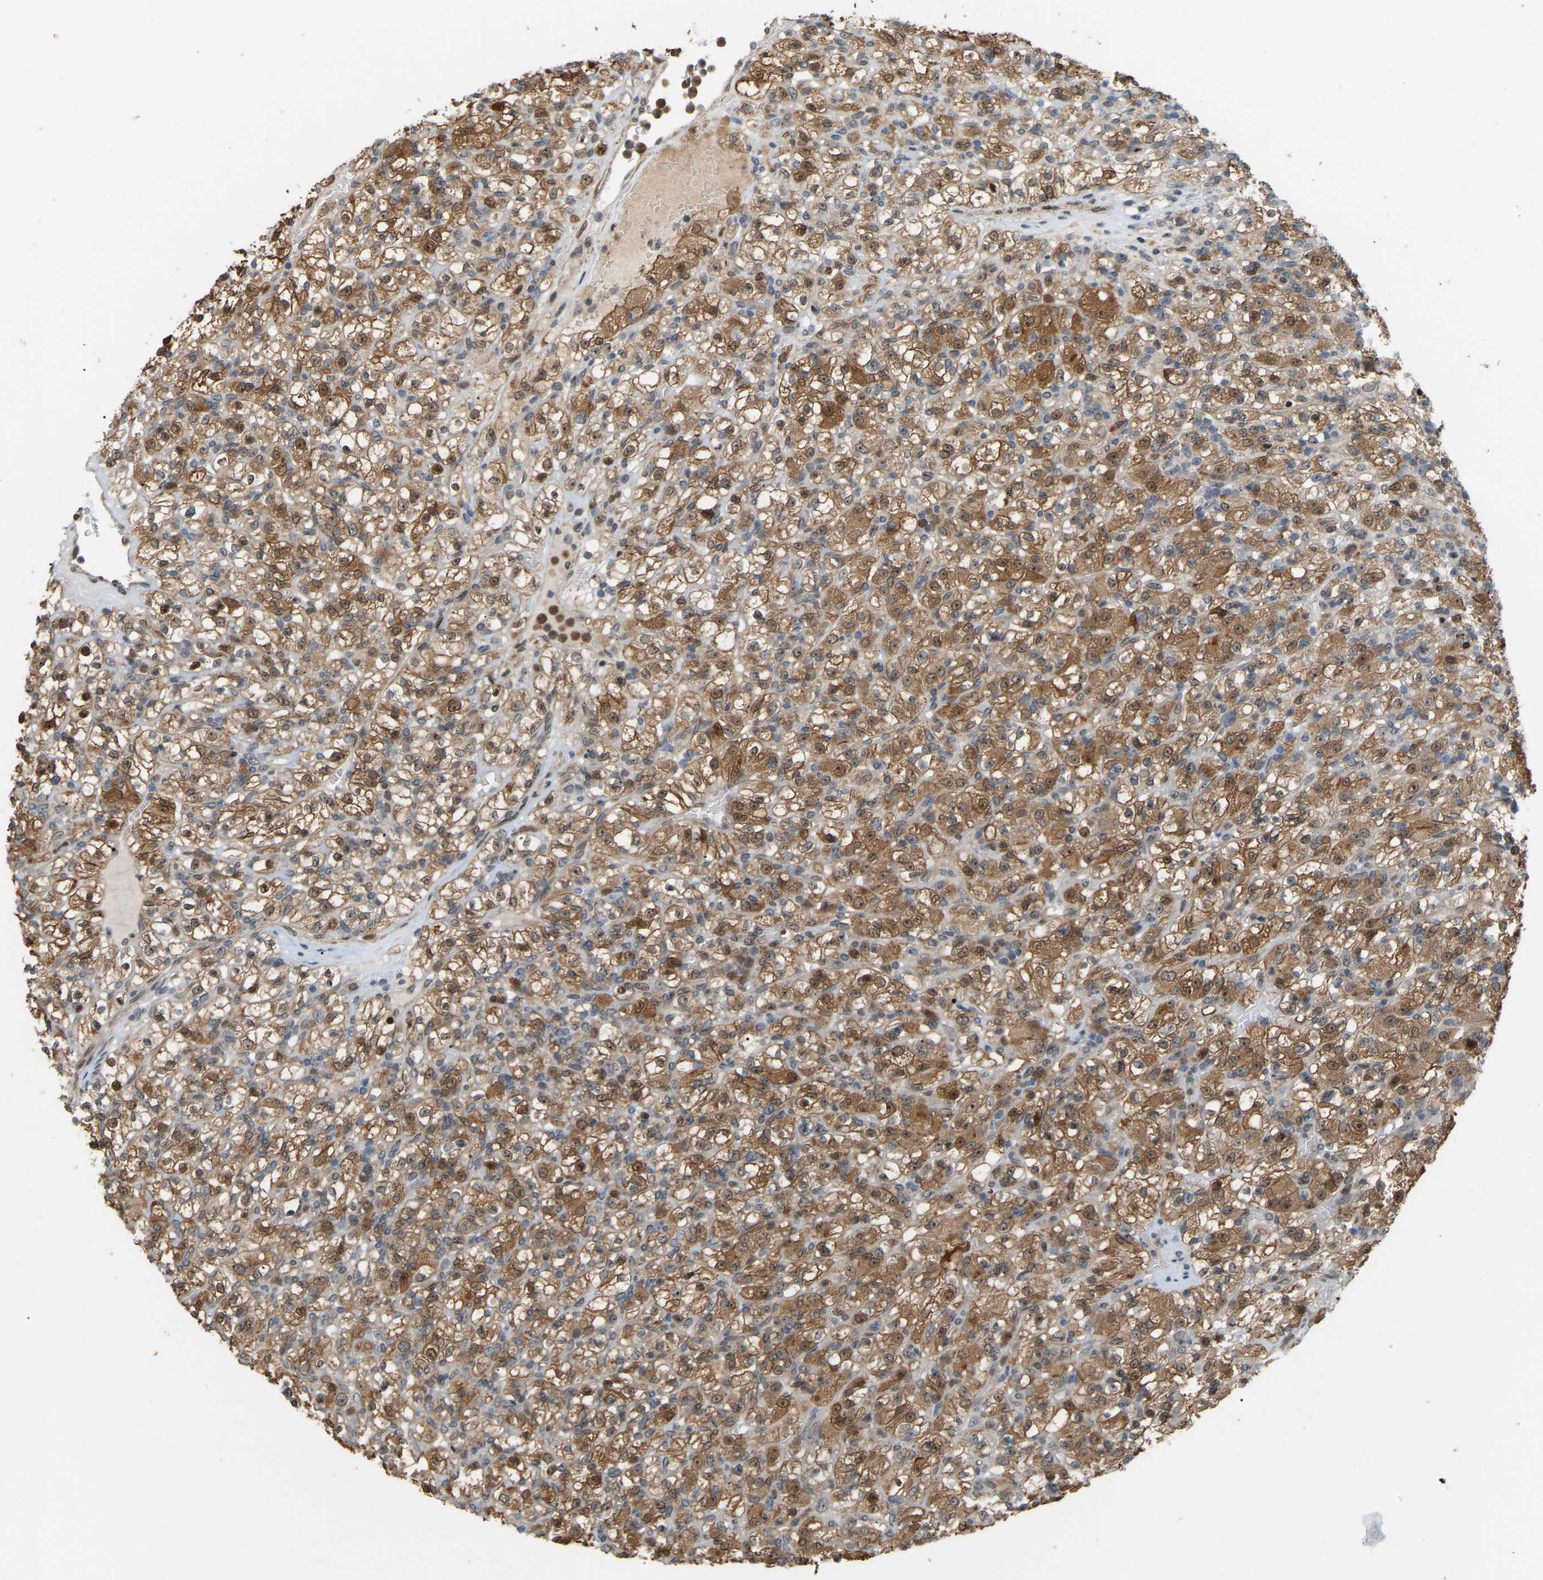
{"staining": {"intensity": "moderate", "quantity": ">75%", "location": "cytoplasmic/membranous,nuclear"}, "tissue": "renal cancer", "cell_type": "Tumor cells", "image_type": "cancer", "snomed": [{"axis": "morphology", "description": "Normal tissue, NOS"}, {"axis": "morphology", "description": "Adenocarcinoma, NOS"}, {"axis": "topography", "description": "Kidney"}], "caption": "Immunohistochemical staining of human renal cancer (adenocarcinoma) reveals medium levels of moderate cytoplasmic/membranous and nuclear protein positivity in approximately >75% of tumor cells.", "gene": "CROT", "patient": {"sex": "female", "age": 72}}